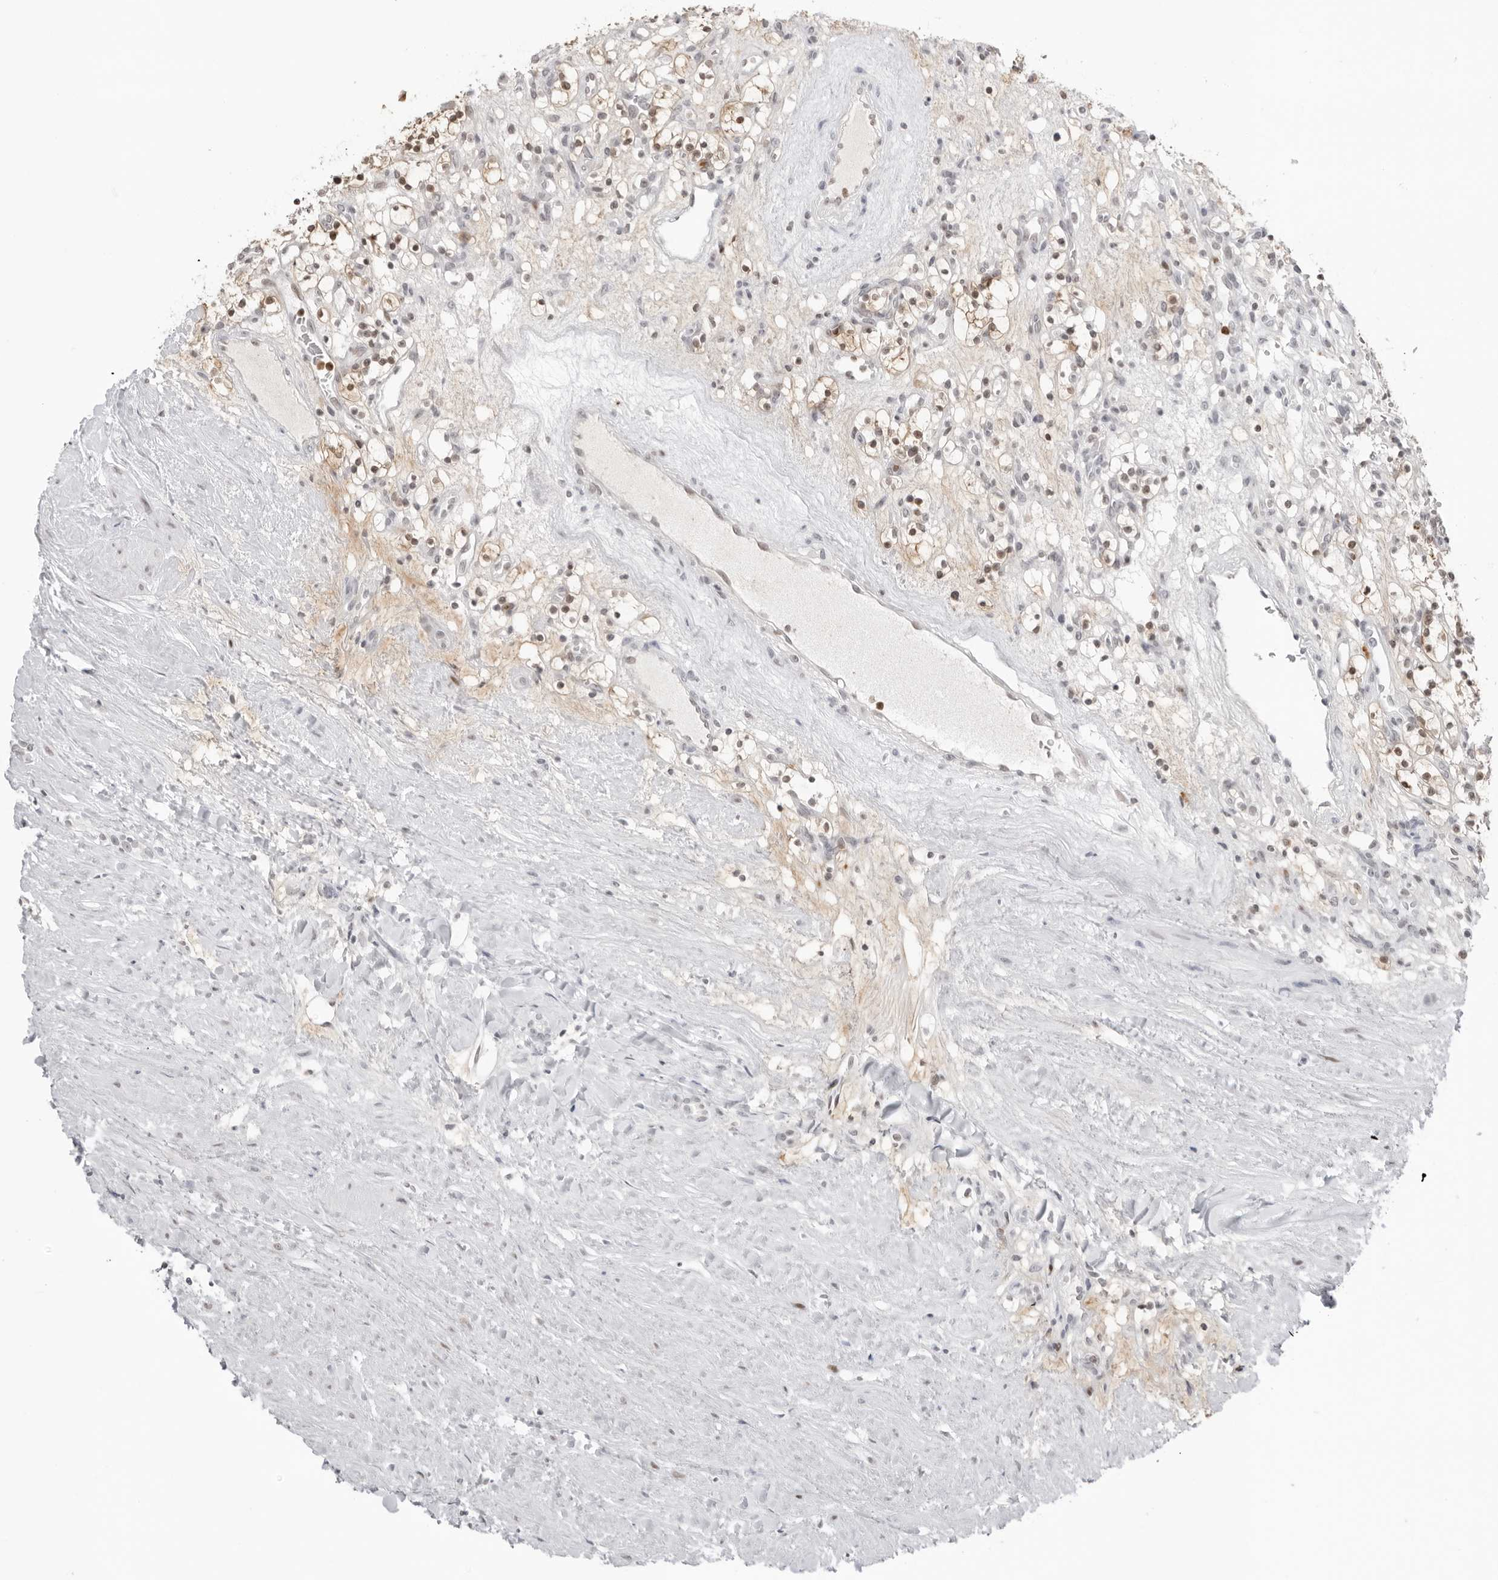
{"staining": {"intensity": "moderate", "quantity": ">75%", "location": "nuclear"}, "tissue": "renal cancer", "cell_type": "Tumor cells", "image_type": "cancer", "snomed": [{"axis": "morphology", "description": "Adenocarcinoma, NOS"}, {"axis": "topography", "description": "Kidney"}], "caption": "Tumor cells exhibit medium levels of moderate nuclear staining in about >75% of cells in human renal cancer.", "gene": "RNF146", "patient": {"sex": "female", "age": 57}}